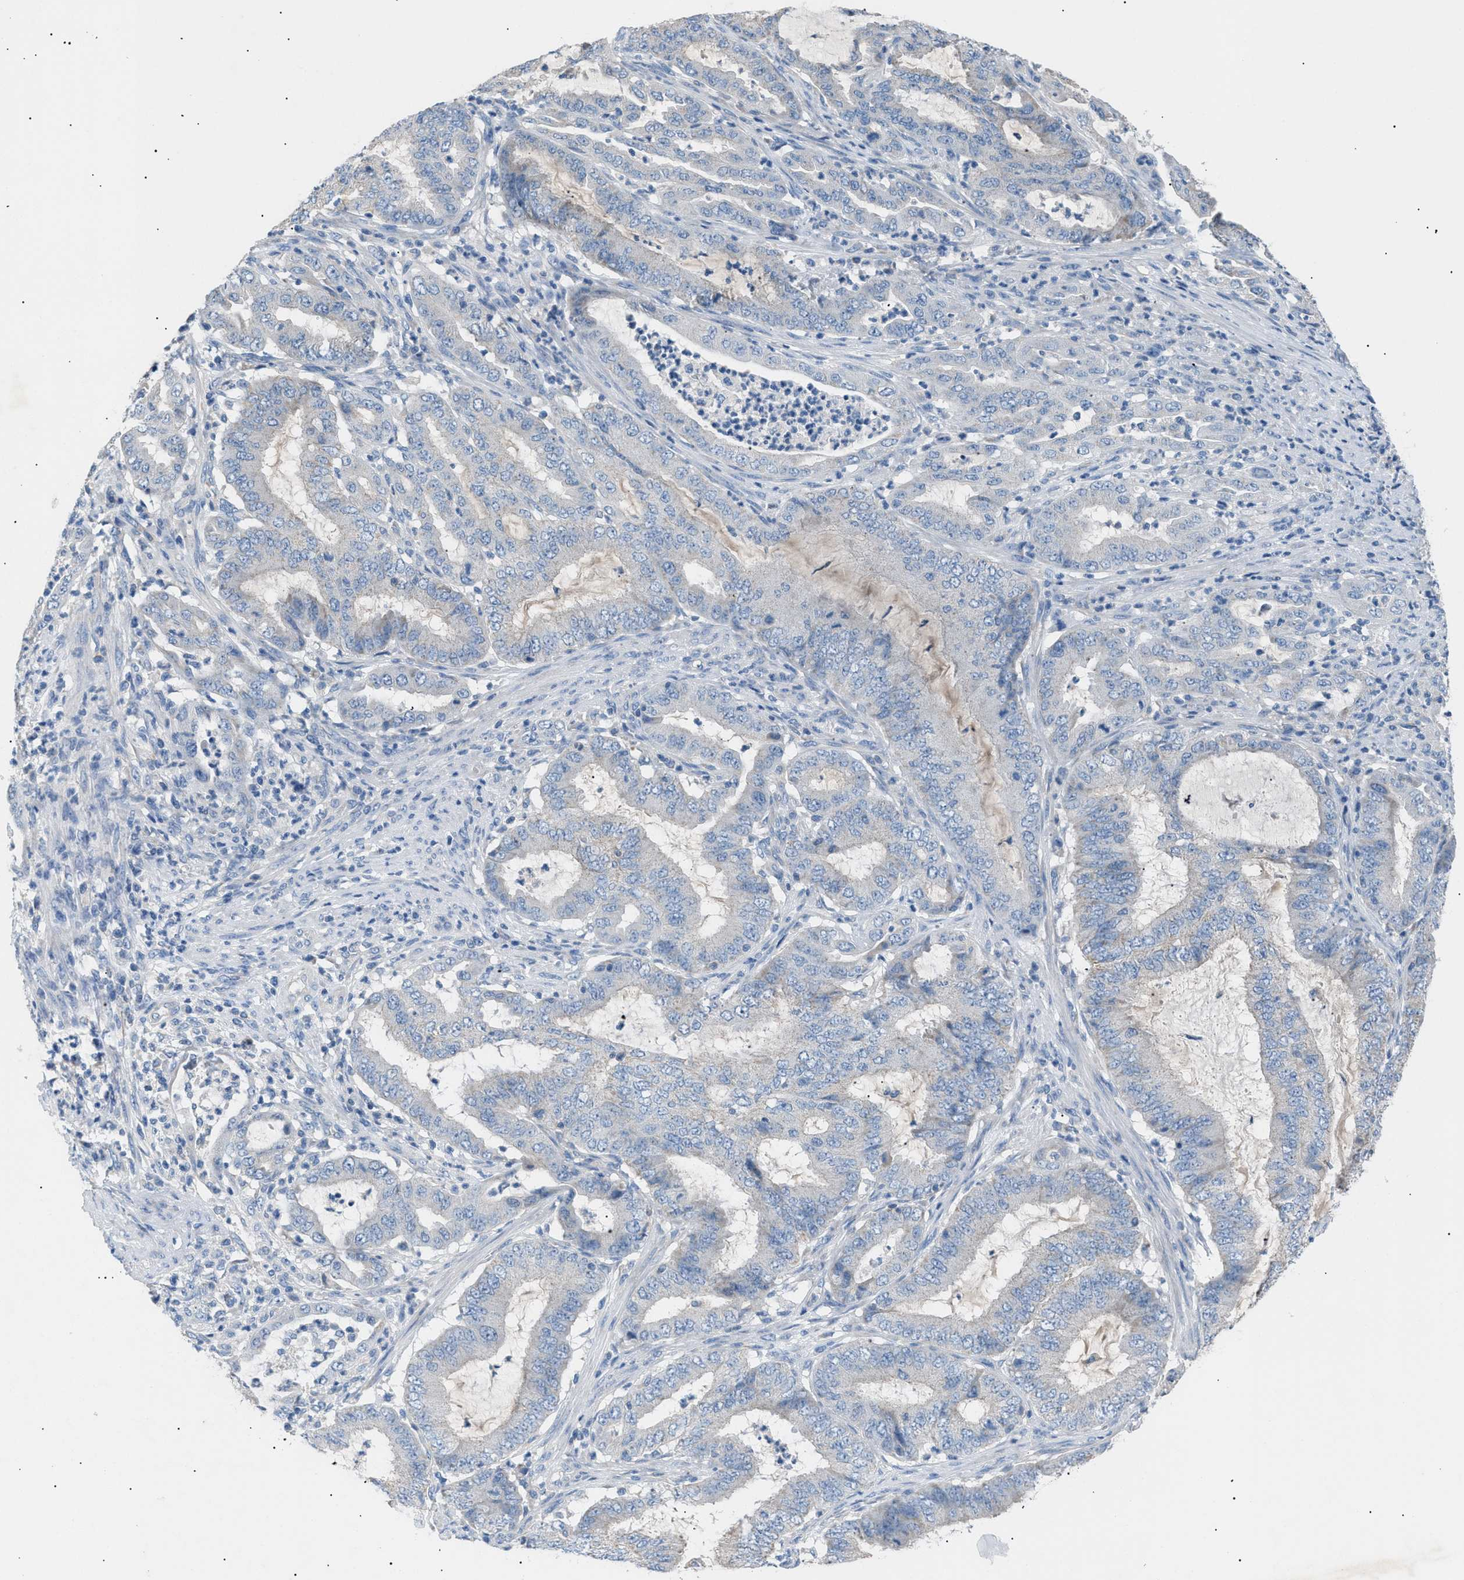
{"staining": {"intensity": "negative", "quantity": "none", "location": "none"}, "tissue": "endometrial cancer", "cell_type": "Tumor cells", "image_type": "cancer", "snomed": [{"axis": "morphology", "description": "Adenocarcinoma, NOS"}, {"axis": "topography", "description": "Endometrium"}], "caption": "The photomicrograph exhibits no staining of tumor cells in endometrial cancer.", "gene": "ILDR1", "patient": {"sex": "female", "age": 70}}